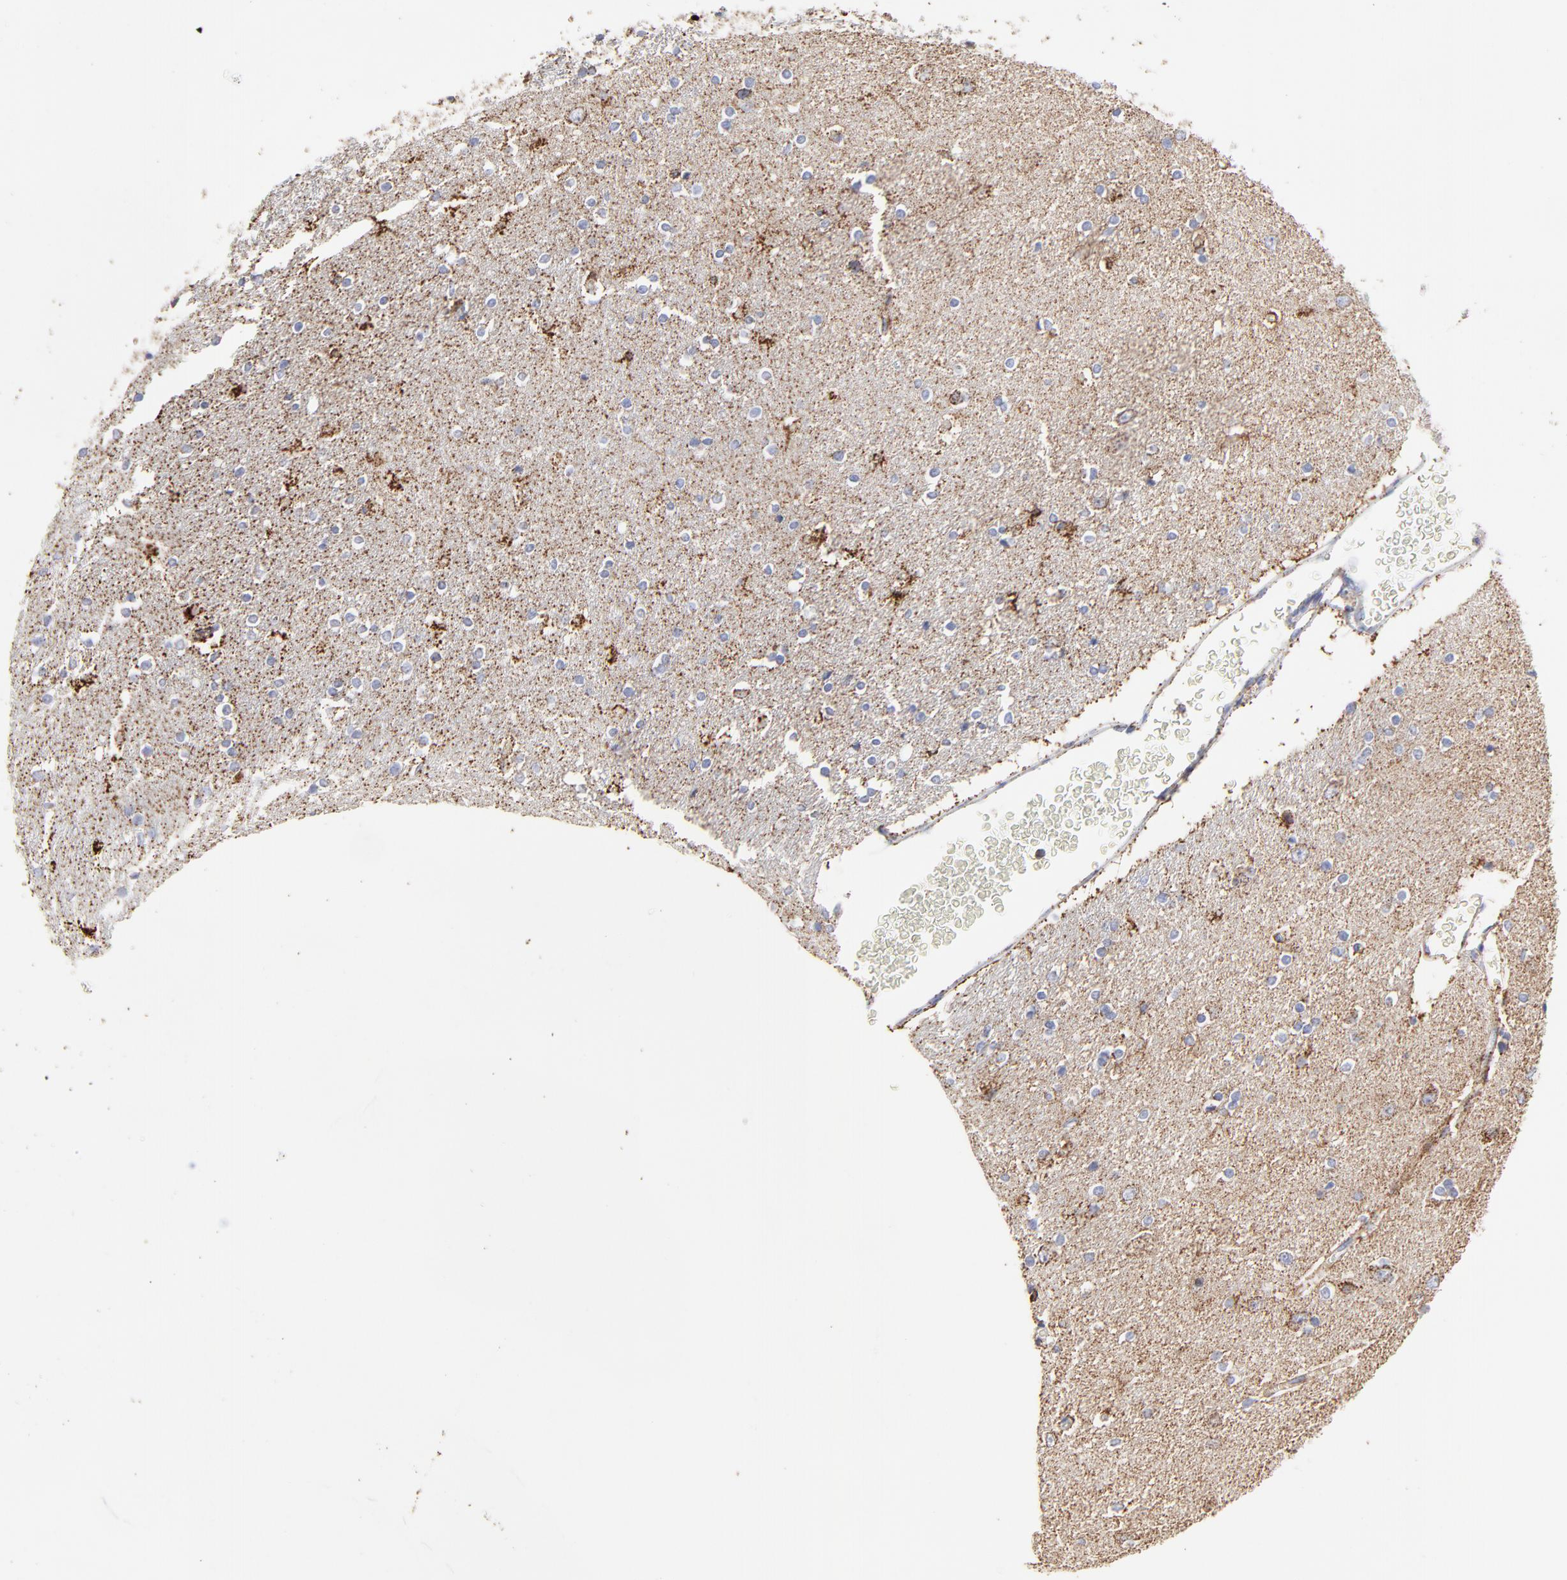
{"staining": {"intensity": "strong", "quantity": "<25%", "location": "cytoplasmic/membranous"}, "tissue": "caudate", "cell_type": "Neuronal cells", "image_type": "normal", "snomed": [{"axis": "morphology", "description": "Normal tissue, NOS"}, {"axis": "topography", "description": "Lateral ventricle wall"}], "caption": "Unremarkable caudate shows strong cytoplasmic/membranous expression in about <25% of neuronal cells, visualized by immunohistochemistry. (DAB (3,3'-diaminobenzidine) IHC with brightfield microscopy, high magnification).", "gene": "PINK1", "patient": {"sex": "female", "age": 54}}